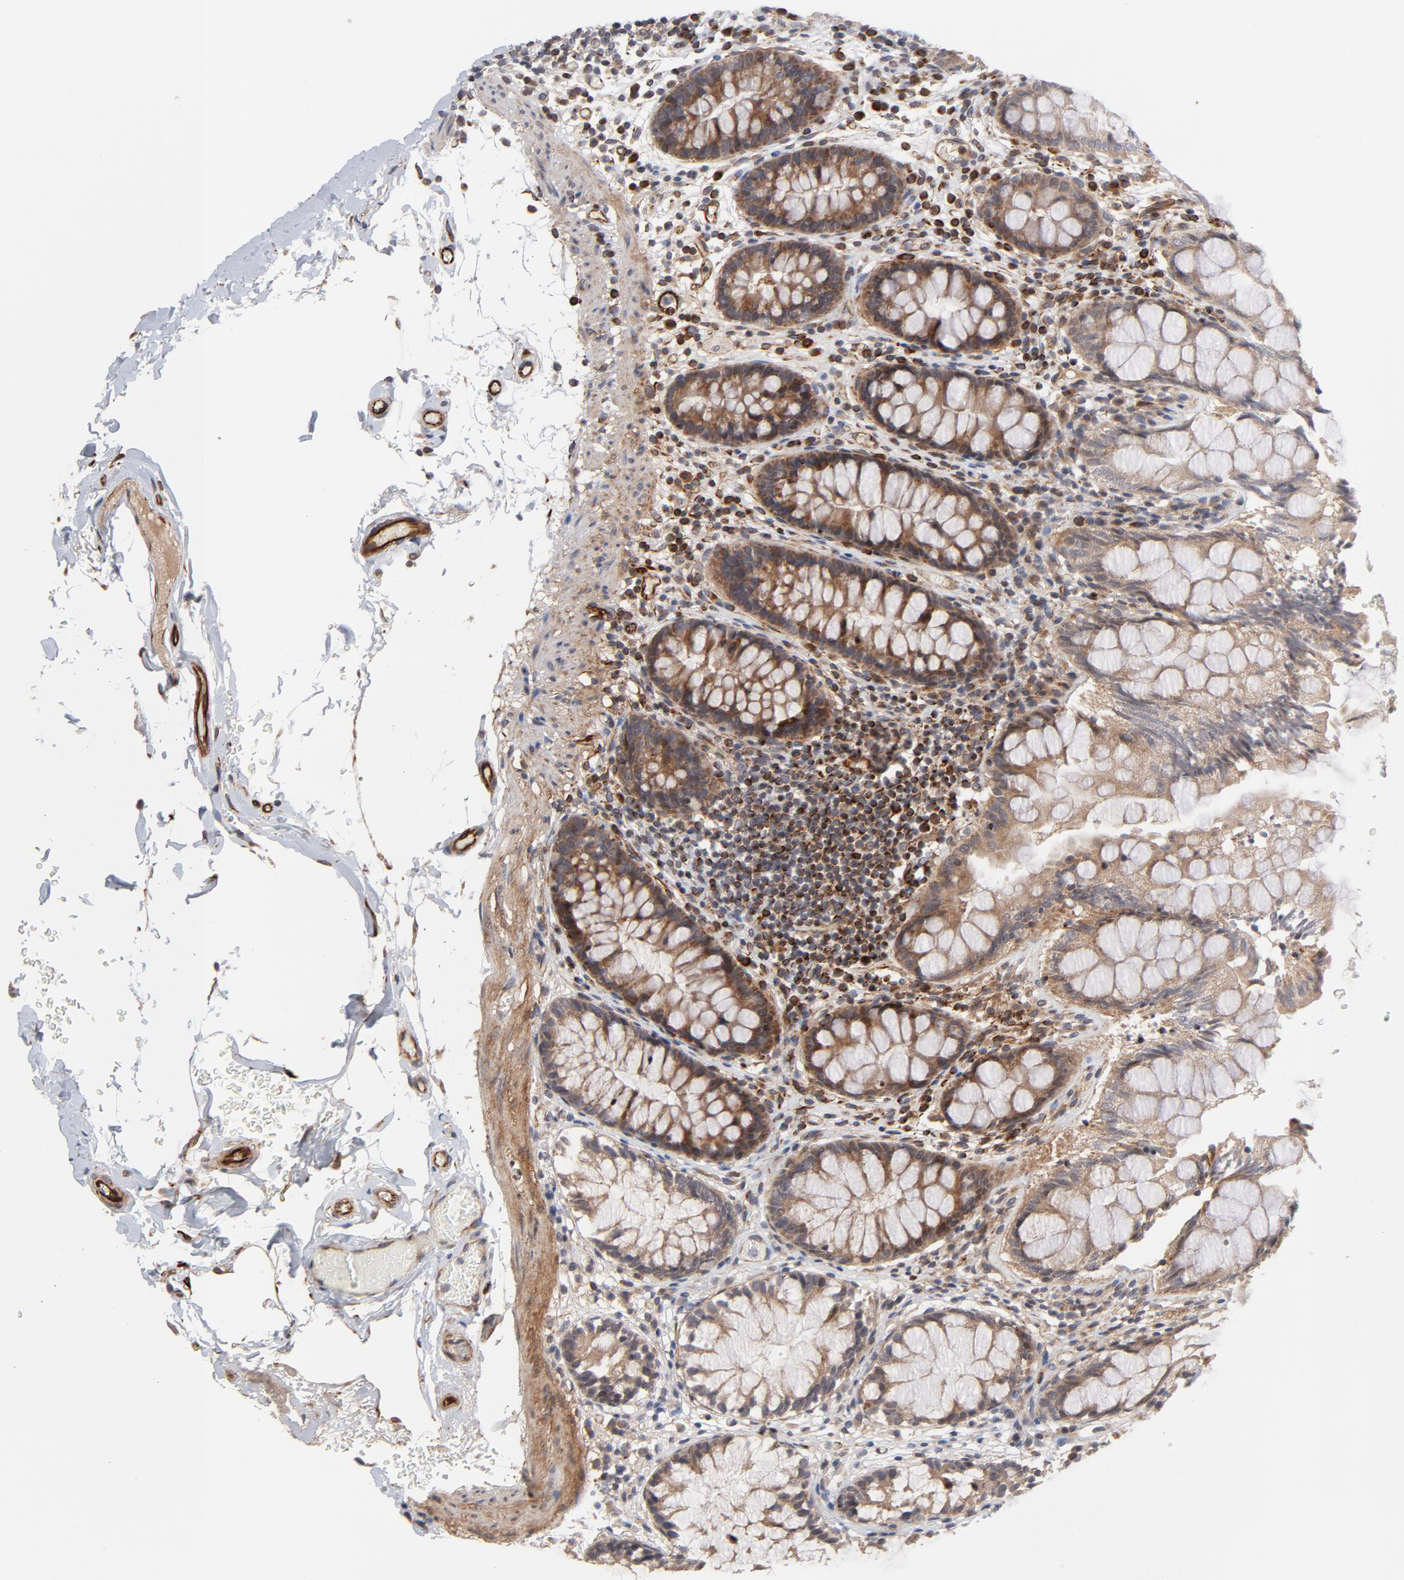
{"staining": {"intensity": "strong", "quantity": ">75%", "location": "cytoplasmic/membranous"}, "tissue": "colon", "cell_type": "Endothelial cells", "image_type": "normal", "snomed": [{"axis": "morphology", "description": "Normal tissue, NOS"}, {"axis": "topography", "description": "Smooth muscle"}, {"axis": "topography", "description": "Colon"}], "caption": "DAB immunohistochemical staining of benign human colon exhibits strong cytoplasmic/membranous protein expression in approximately >75% of endothelial cells. (Stains: DAB (3,3'-diaminobenzidine) in brown, nuclei in blue, Microscopy: brightfield microscopy at high magnification).", "gene": "DNAAF2", "patient": {"sex": "male", "age": 67}}